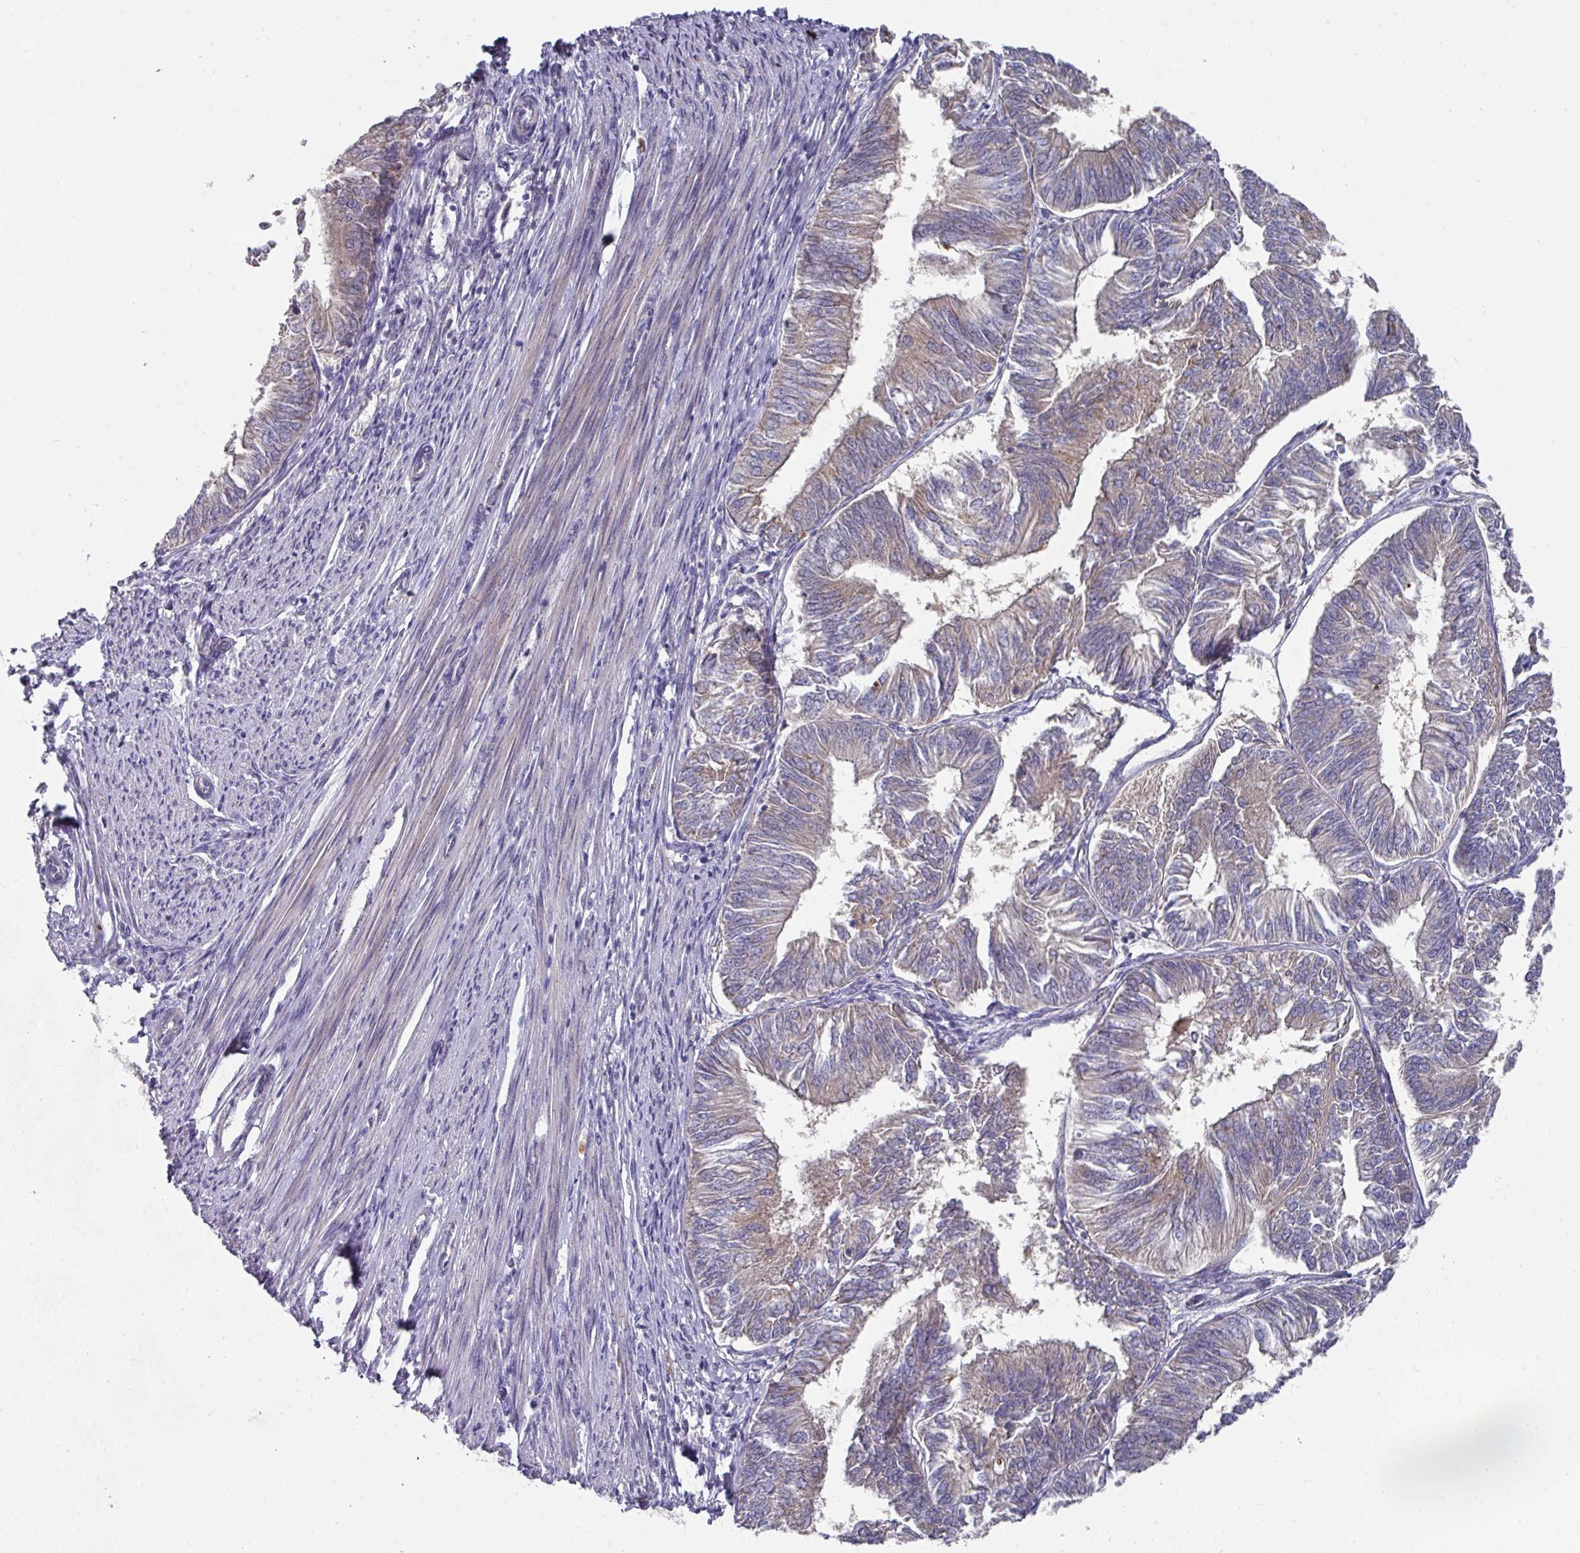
{"staining": {"intensity": "weak", "quantity": "<25%", "location": "cytoplasmic/membranous"}, "tissue": "endometrial cancer", "cell_type": "Tumor cells", "image_type": "cancer", "snomed": [{"axis": "morphology", "description": "Adenocarcinoma, NOS"}, {"axis": "topography", "description": "Endometrium"}], "caption": "Photomicrograph shows no protein expression in tumor cells of endometrial adenocarcinoma tissue. (DAB immunohistochemistry (IHC) with hematoxylin counter stain).", "gene": "IL4R", "patient": {"sex": "female", "age": 58}}